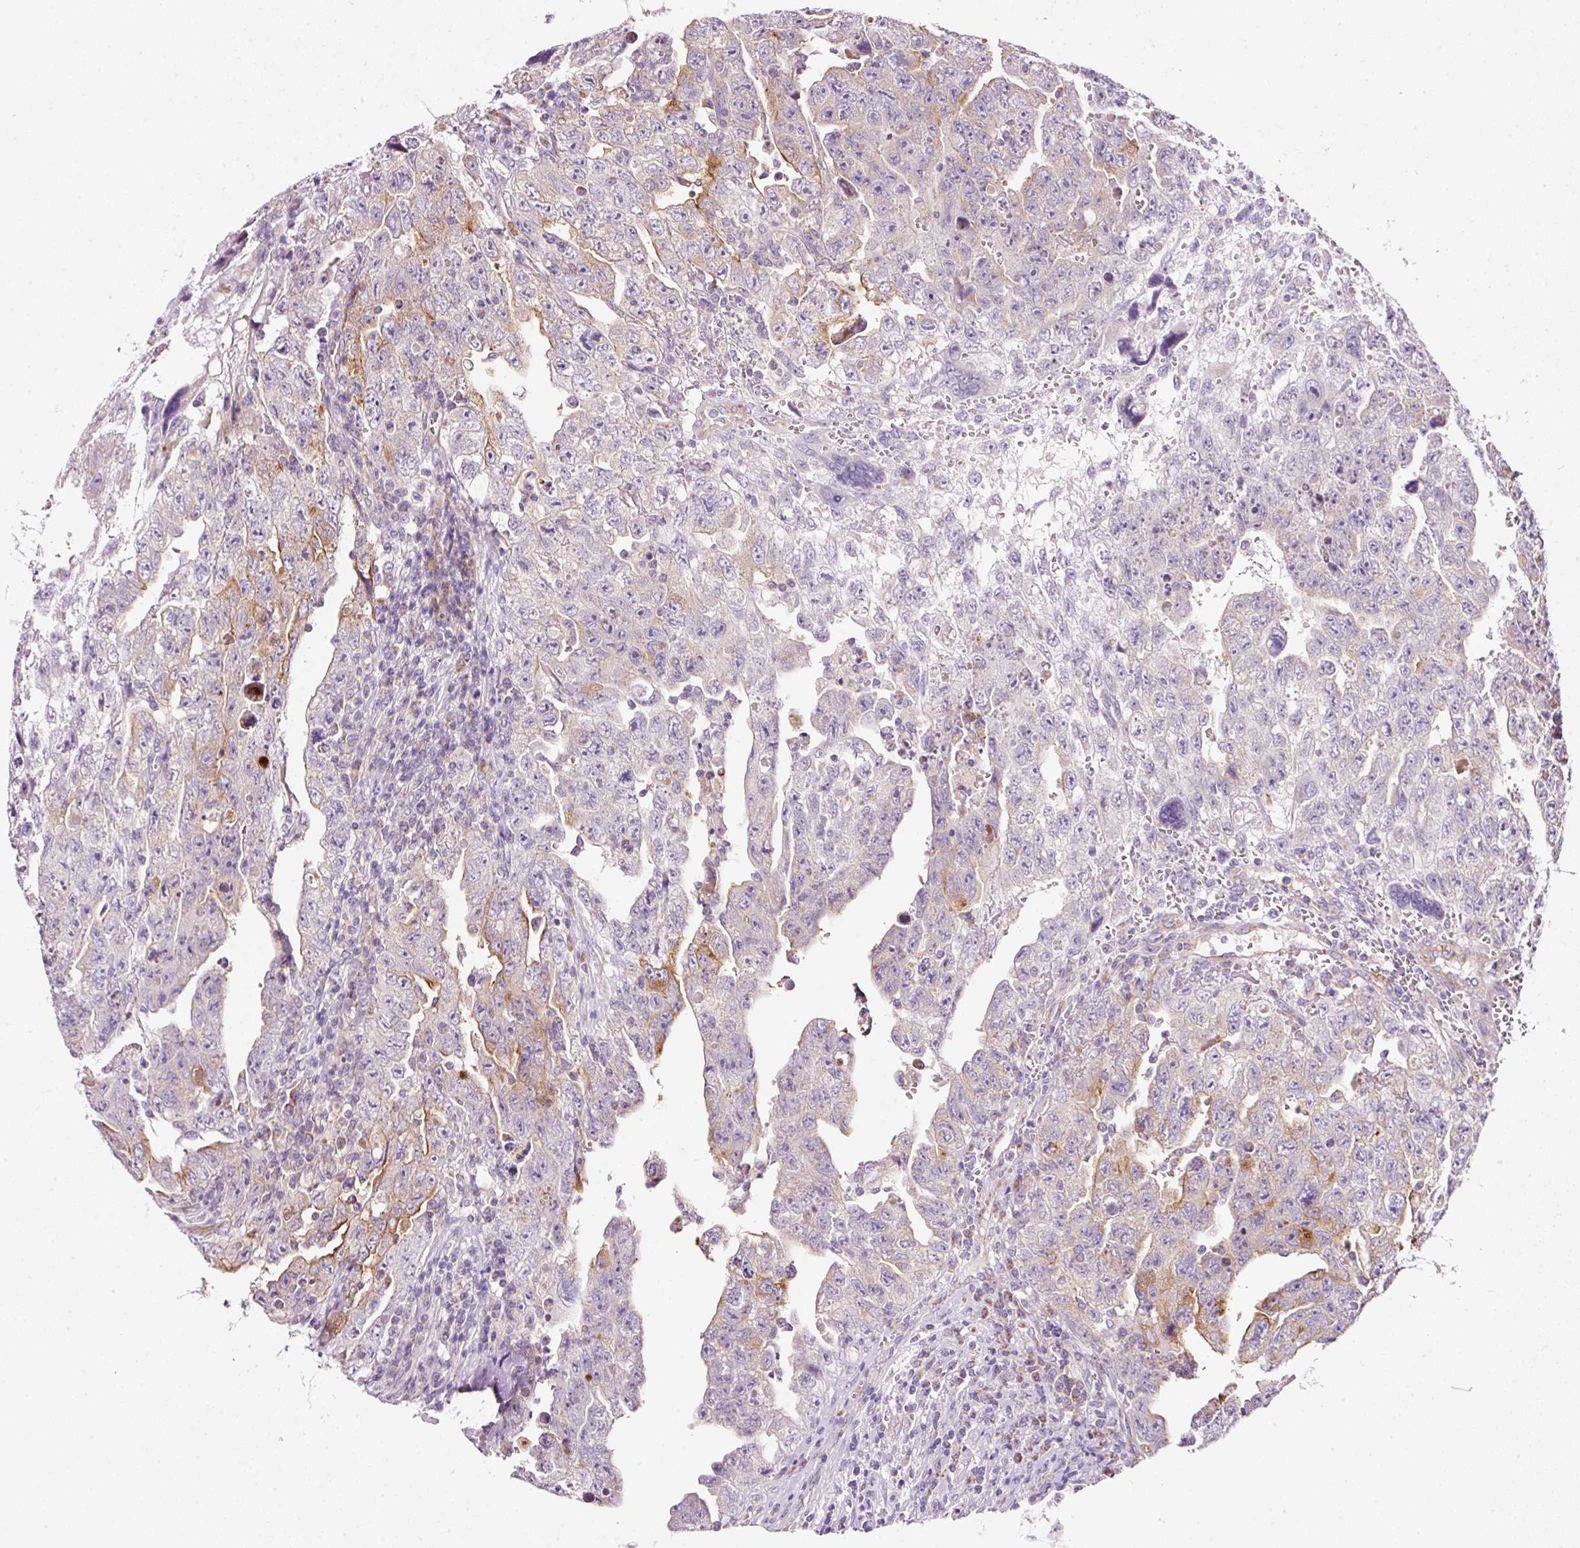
{"staining": {"intensity": "moderate", "quantity": "<25%", "location": "cytoplasmic/membranous"}, "tissue": "testis cancer", "cell_type": "Tumor cells", "image_type": "cancer", "snomed": [{"axis": "morphology", "description": "Carcinoma, Embryonal, NOS"}, {"axis": "topography", "description": "Testis"}], "caption": "This image displays immunohistochemistry staining of embryonal carcinoma (testis), with low moderate cytoplasmic/membranous staining in about <25% of tumor cells.", "gene": "NDUFA1", "patient": {"sex": "male", "age": 28}}